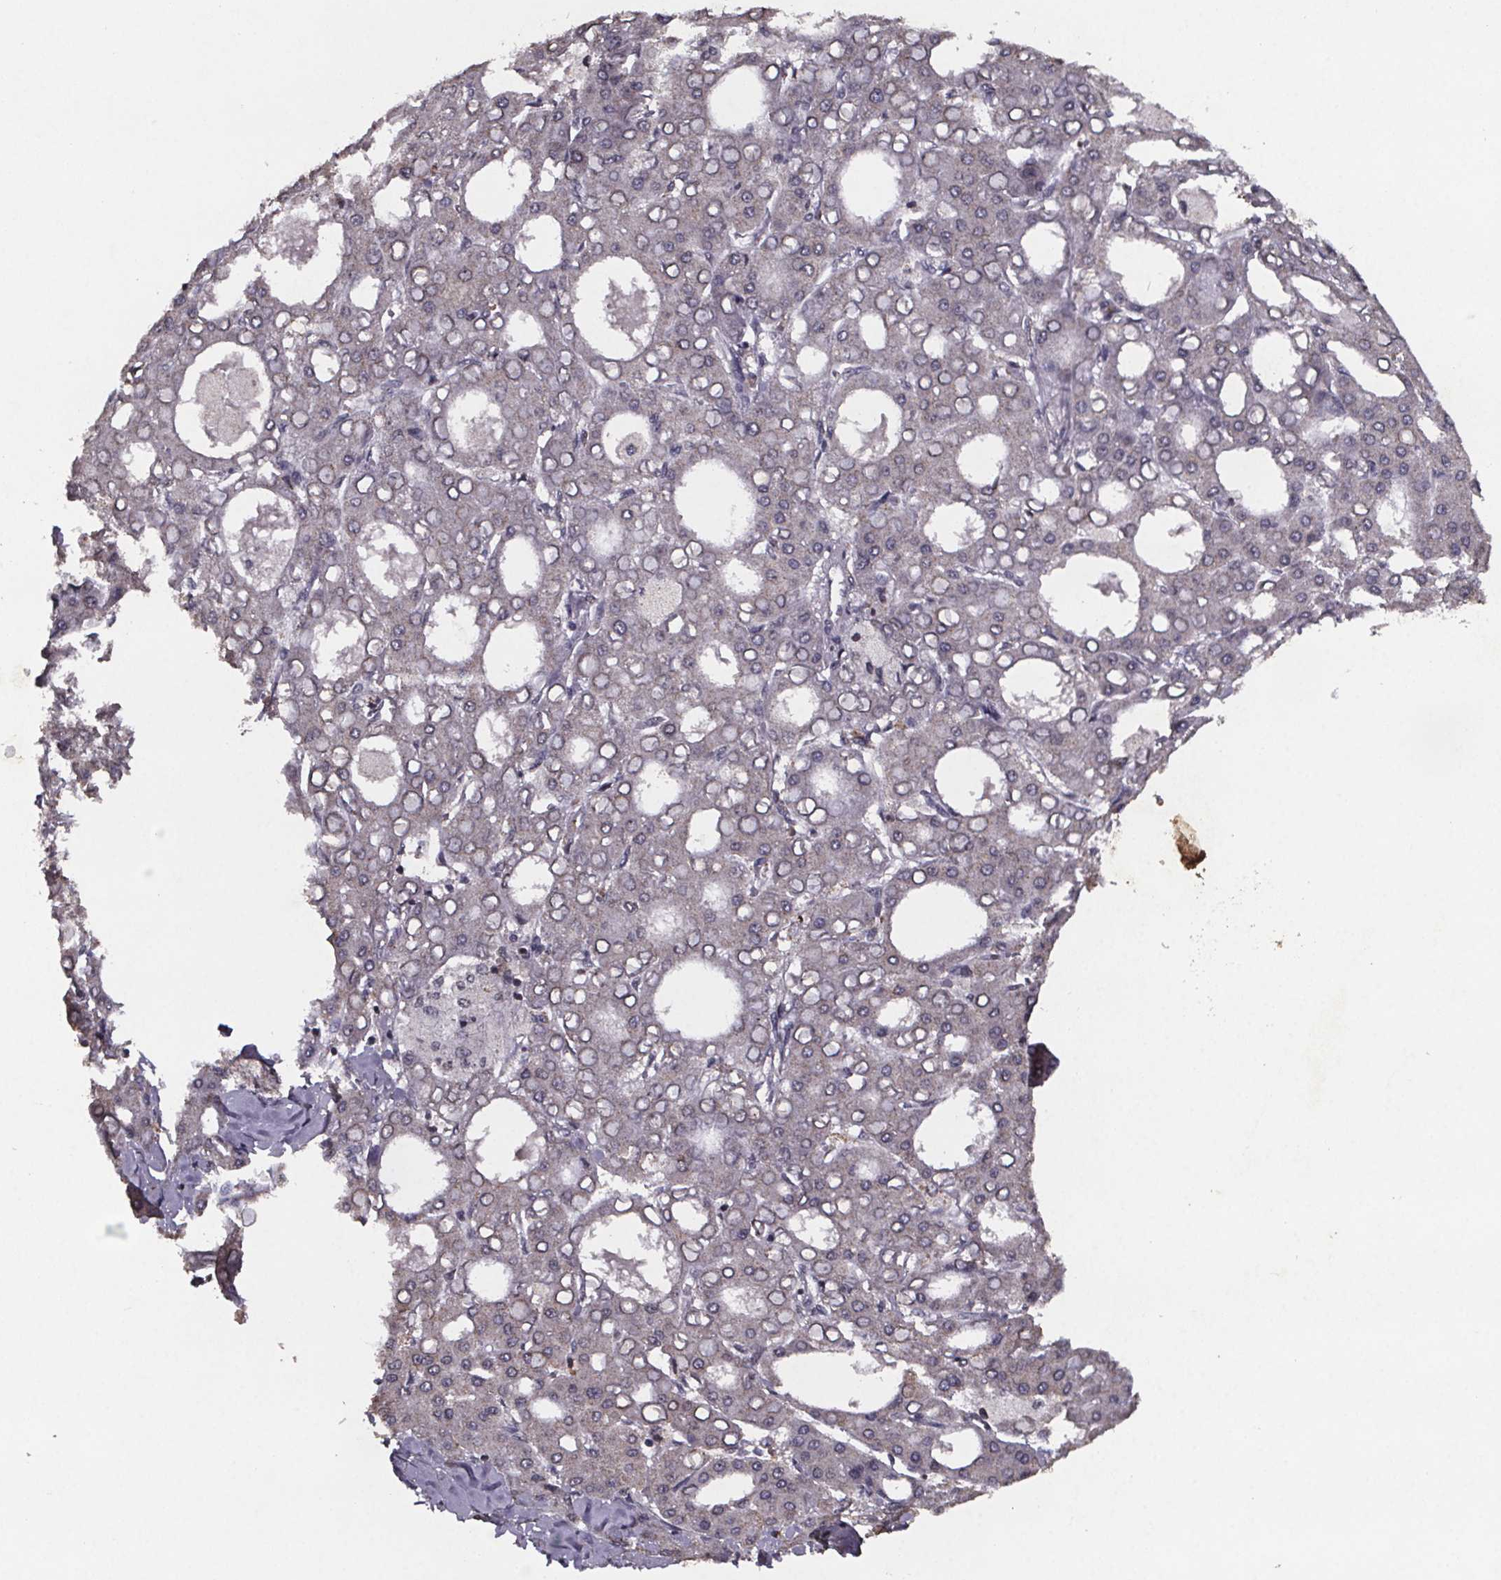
{"staining": {"intensity": "negative", "quantity": "none", "location": "none"}, "tissue": "liver cancer", "cell_type": "Tumor cells", "image_type": "cancer", "snomed": [{"axis": "morphology", "description": "Carcinoma, Hepatocellular, NOS"}, {"axis": "topography", "description": "Liver"}], "caption": "Immunohistochemistry (IHC) of hepatocellular carcinoma (liver) demonstrates no staining in tumor cells.", "gene": "PALLD", "patient": {"sex": "male", "age": 65}}